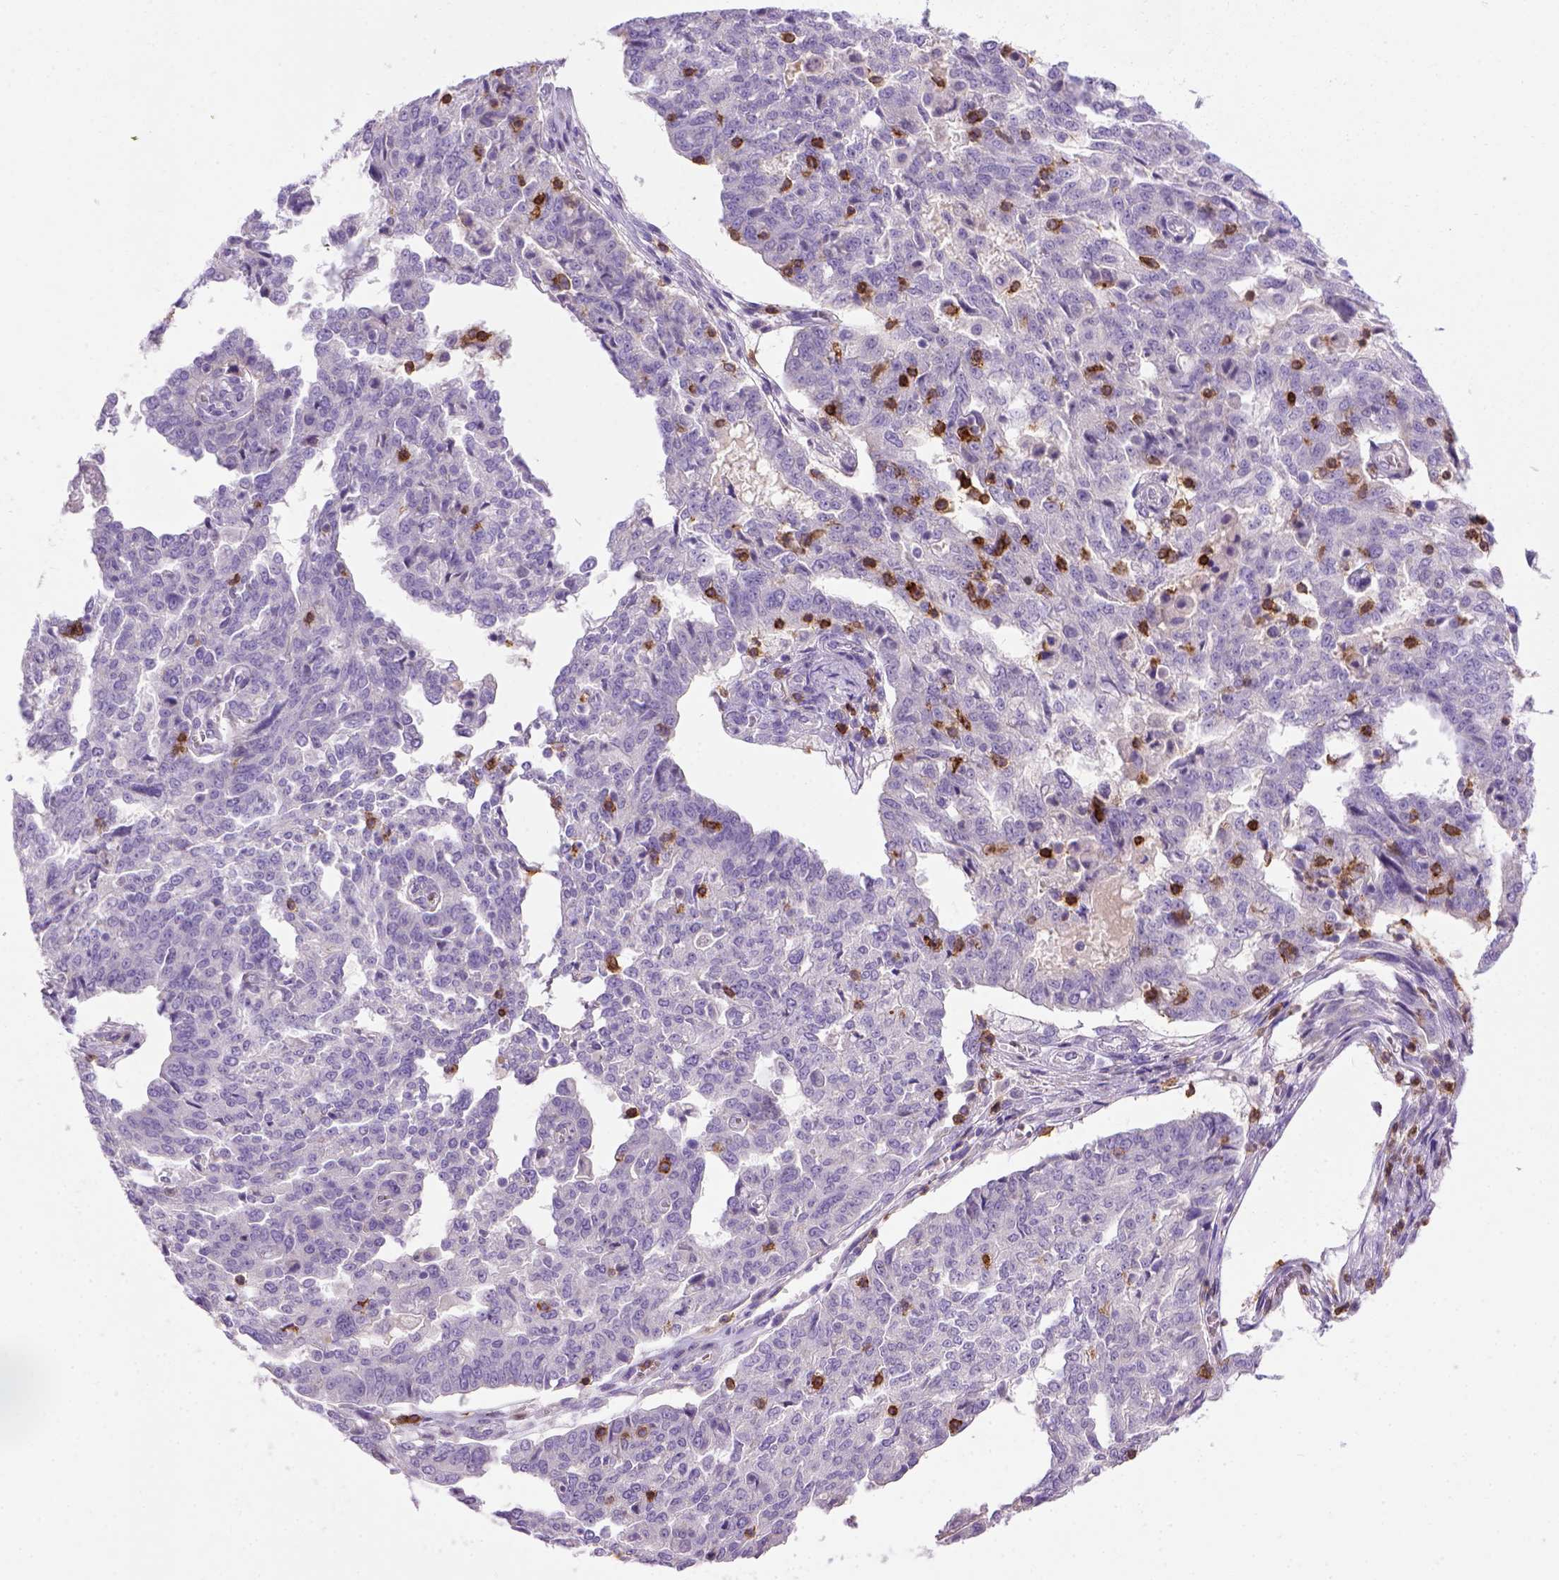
{"staining": {"intensity": "negative", "quantity": "none", "location": "none"}, "tissue": "ovarian cancer", "cell_type": "Tumor cells", "image_type": "cancer", "snomed": [{"axis": "morphology", "description": "Cystadenocarcinoma, serous, NOS"}, {"axis": "topography", "description": "Ovary"}], "caption": "DAB immunohistochemical staining of human ovarian serous cystadenocarcinoma demonstrates no significant staining in tumor cells.", "gene": "CD3E", "patient": {"sex": "female", "age": 67}}